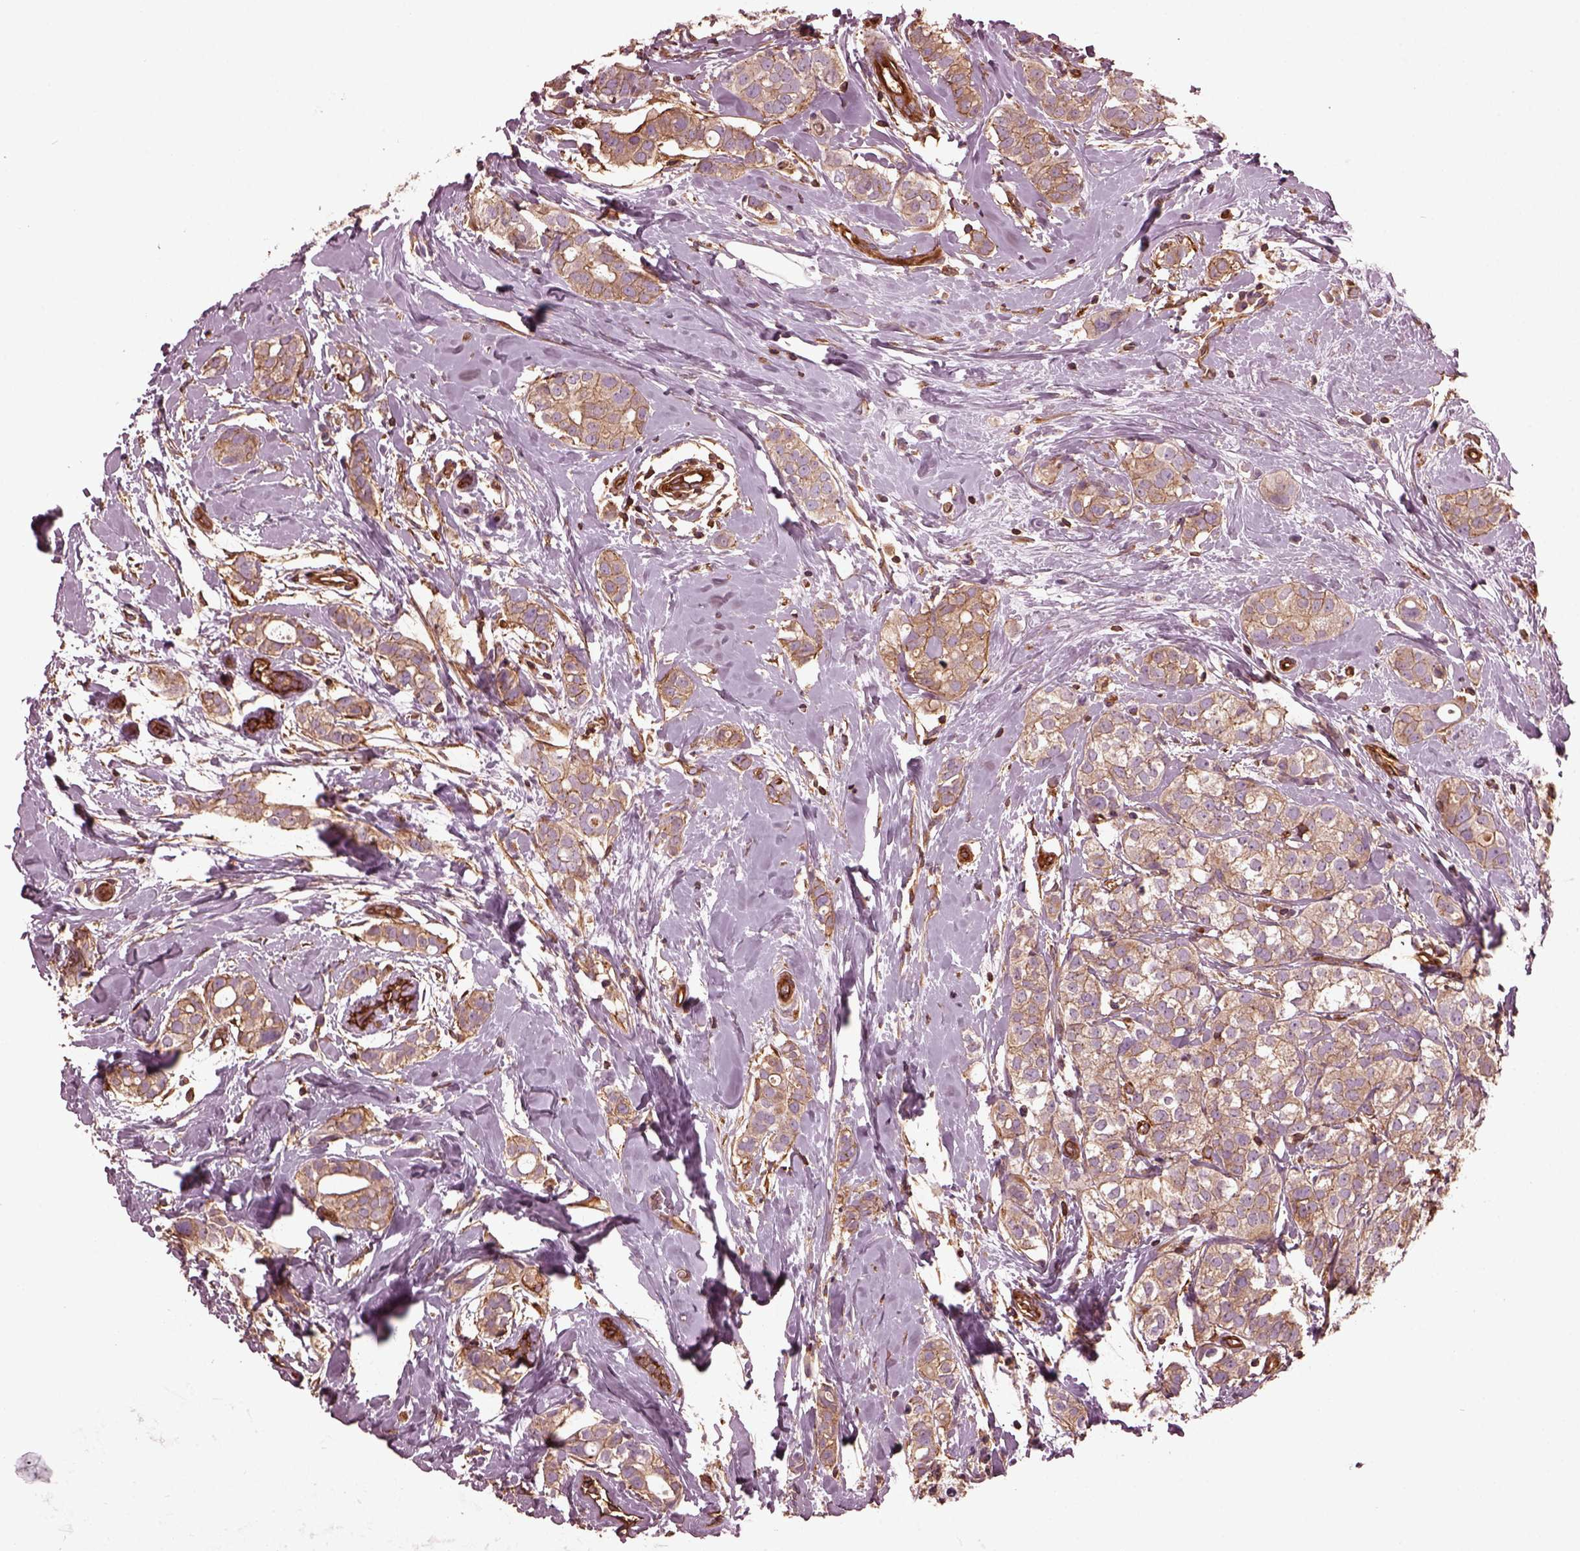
{"staining": {"intensity": "weak", "quantity": ">75%", "location": "cytoplasmic/membranous"}, "tissue": "breast cancer", "cell_type": "Tumor cells", "image_type": "cancer", "snomed": [{"axis": "morphology", "description": "Duct carcinoma"}, {"axis": "topography", "description": "Breast"}], "caption": "Brown immunohistochemical staining in human infiltrating ductal carcinoma (breast) shows weak cytoplasmic/membranous staining in about >75% of tumor cells. (IHC, brightfield microscopy, high magnification).", "gene": "MYL6", "patient": {"sex": "female", "age": 40}}